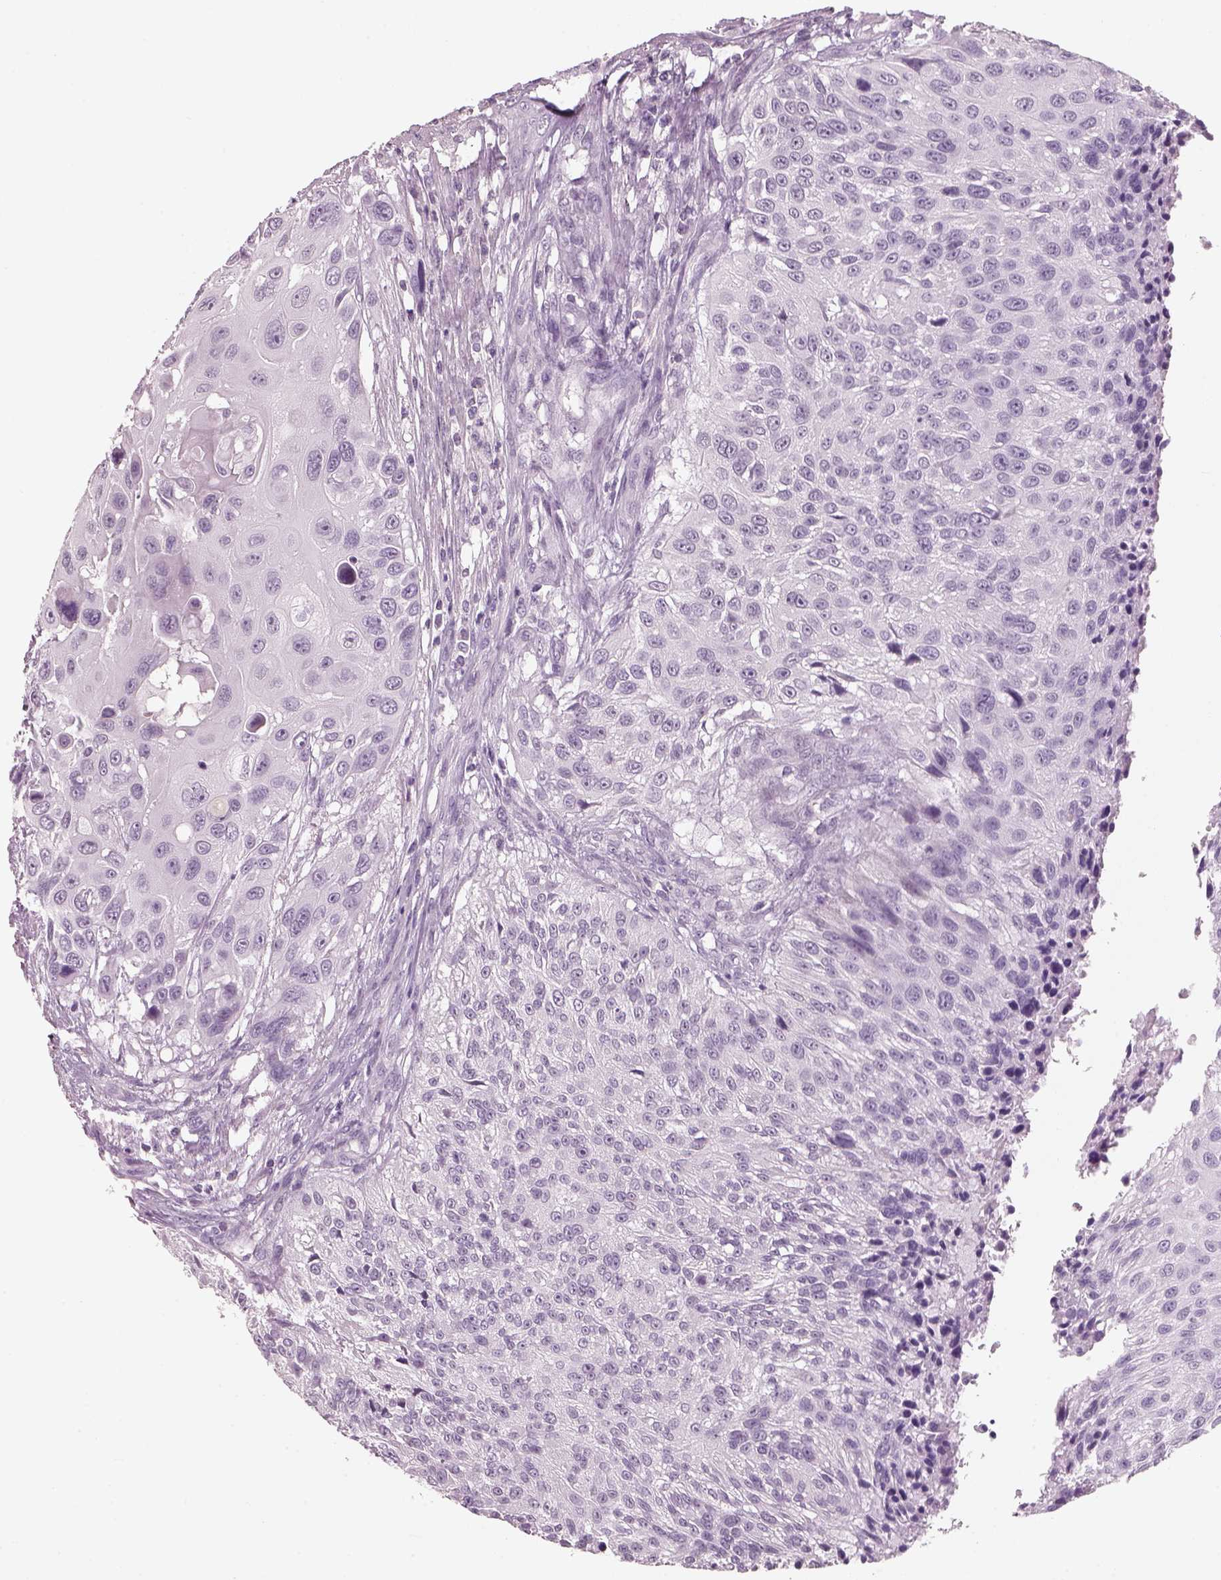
{"staining": {"intensity": "negative", "quantity": "none", "location": "none"}, "tissue": "urothelial cancer", "cell_type": "Tumor cells", "image_type": "cancer", "snomed": [{"axis": "morphology", "description": "Urothelial carcinoma, NOS"}, {"axis": "topography", "description": "Urinary bladder"}], "caption": "DAB immunohistochemical staining of human urothelial cancer reveals no significant staining in tumor cells.", "gene": "SLC6A2", "patient": {"sex": "male", "age": 55}}